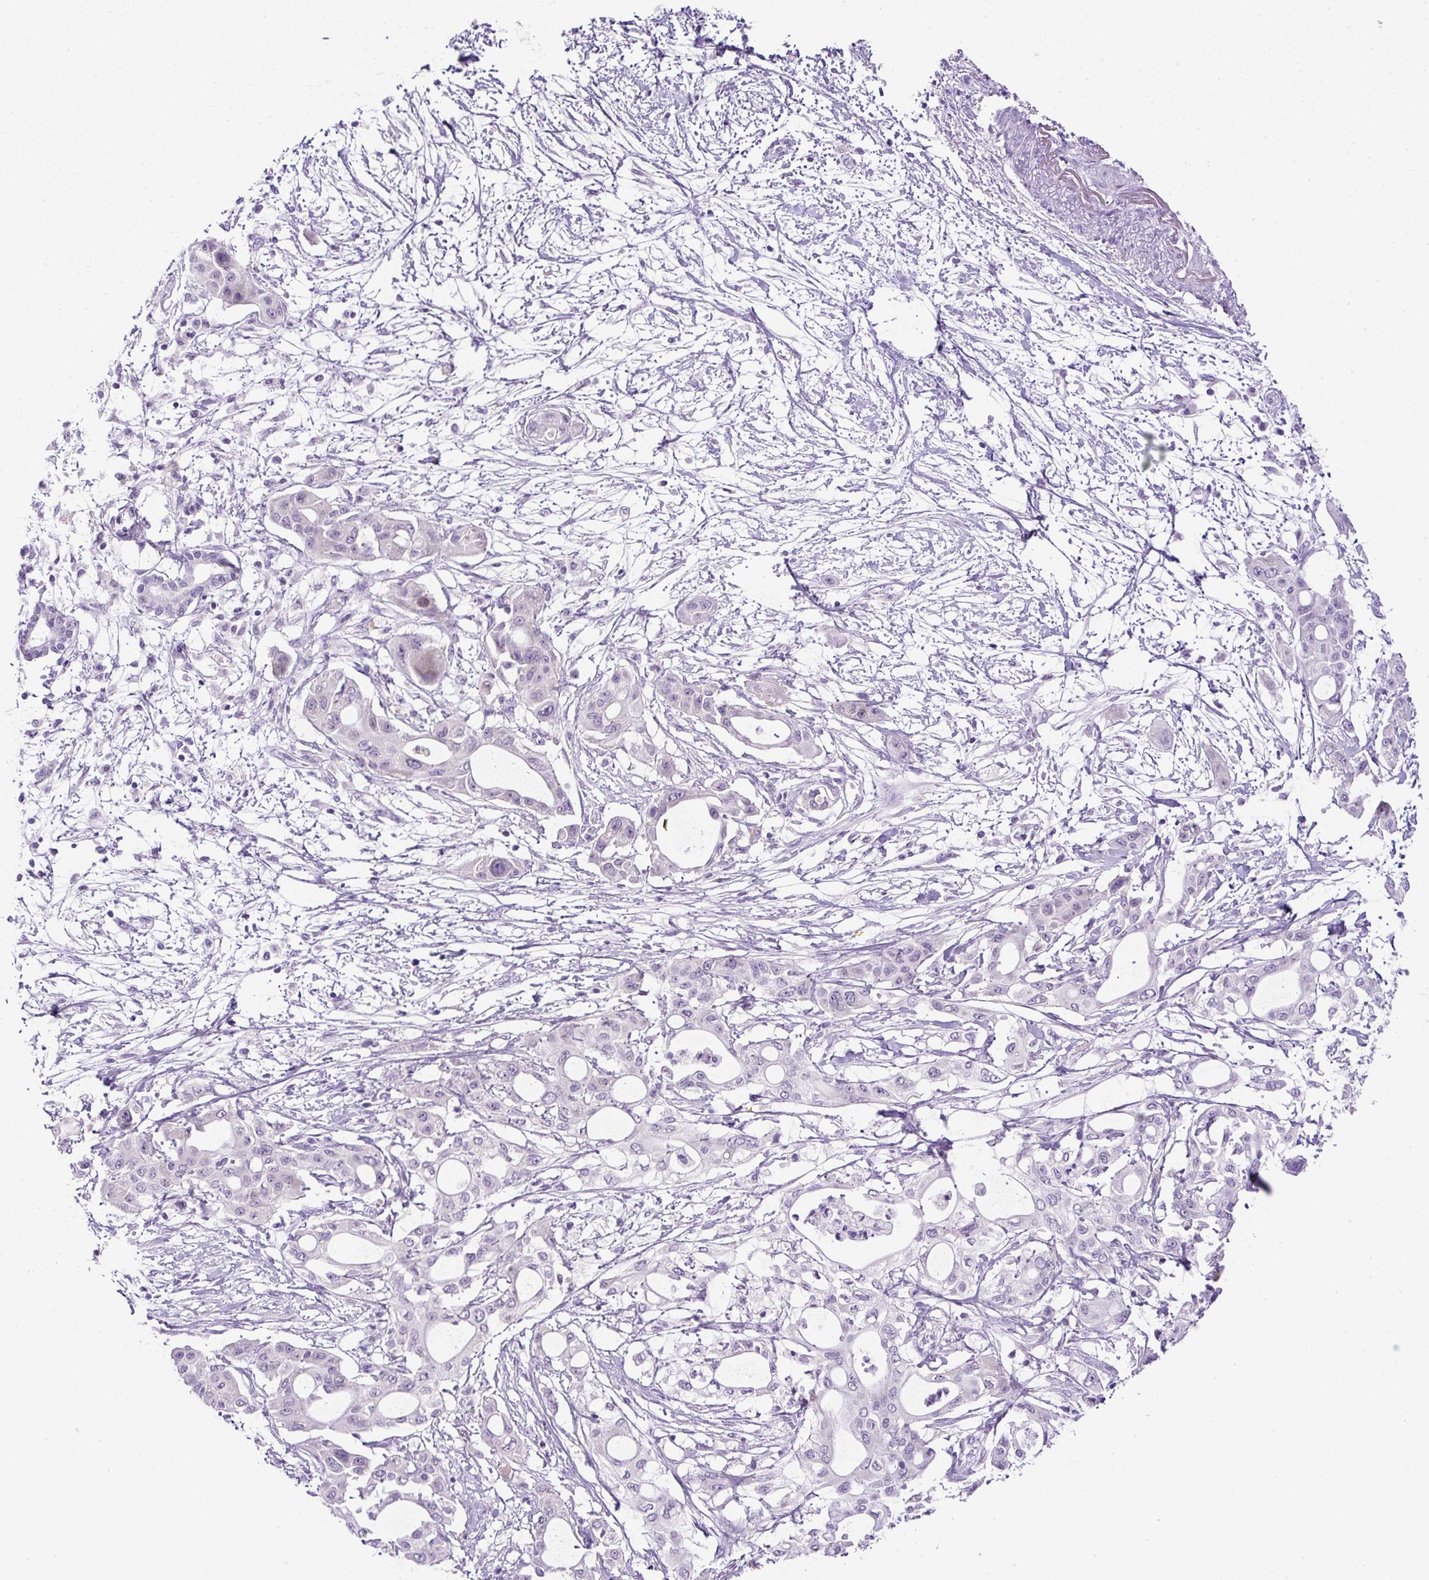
{"staining": {"intensity": "negative", "quantity": "none", "location": "none"}, "tissue": "pancreatic cancer", "cell_type": "Tumor cells", "image_type": "cancer", "snomed": [{"axis": "morphology", "description": "Adenocarcinoma, NOS"}, {"axis": "topography", "description": "Pancreas"}], "caption": "Pancreatic cancer (adenocarcinoma) was stained to show a protein in brown. There is no significant expression in tumor cells.", "gene": "RHBDD2", "patient": {"sex": "male", "age": 68}}